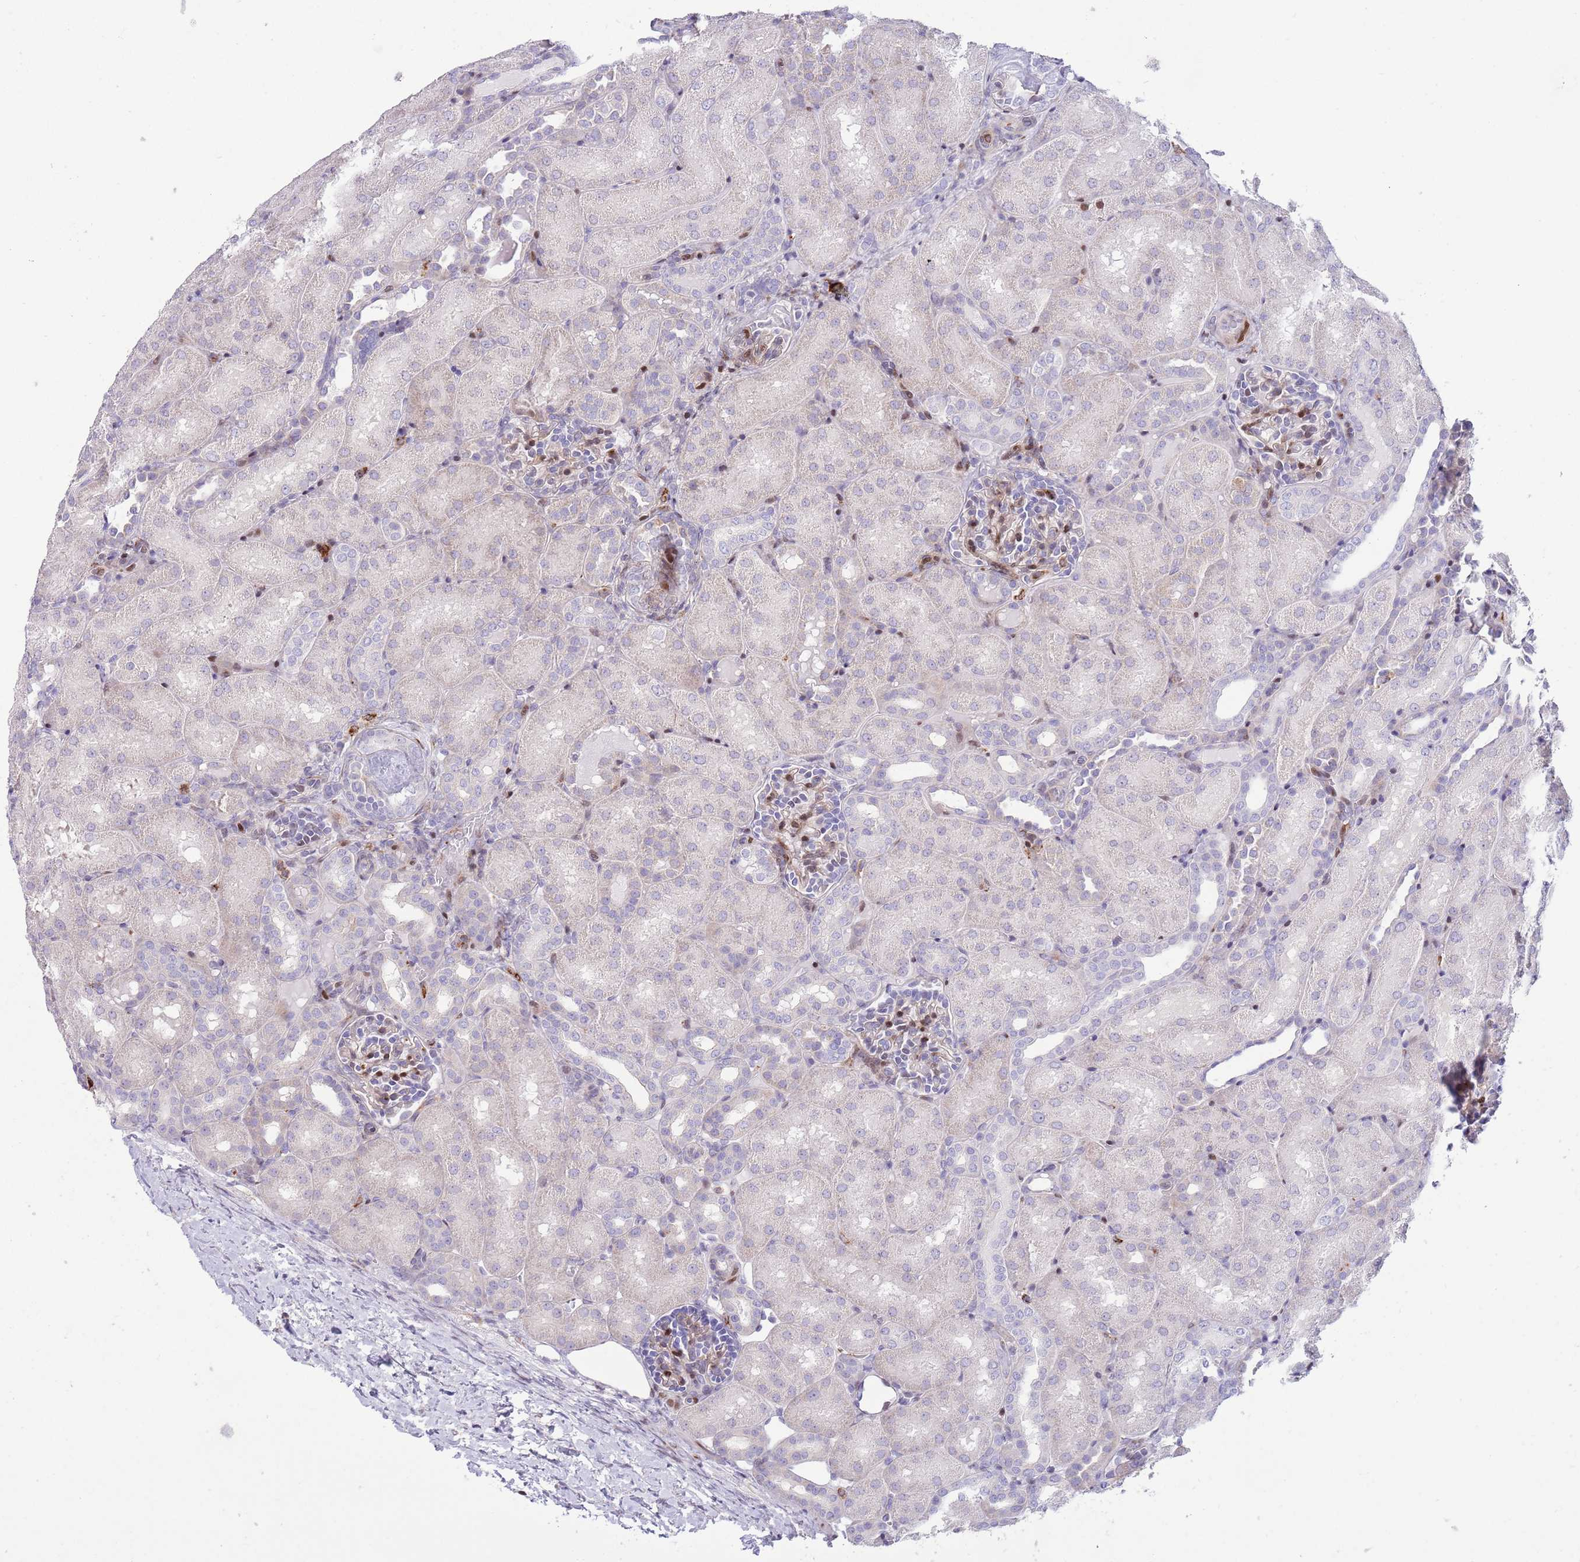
{"staining": {"intensity": "moderate", "quantity": "25%-75%", "location": "nuclear"}, "tissue": "kidney", "cell_type": "Cells in glomeruli", "image_type": "normal", "snomed": [{"axis": "morphology", "description": "Normal tissue, NOS"}, {"axis": "topography", "description": "Kidney"}], "caption": "IHC (DAB (3,3'-diaminobenzidine)) staining of normal kidney demonstrates moderate nuclear protein expression in about 25%-75% of cells in glomeruli.", "gene": "ANO8", "patient": {"sex": "male", "age": 1}}